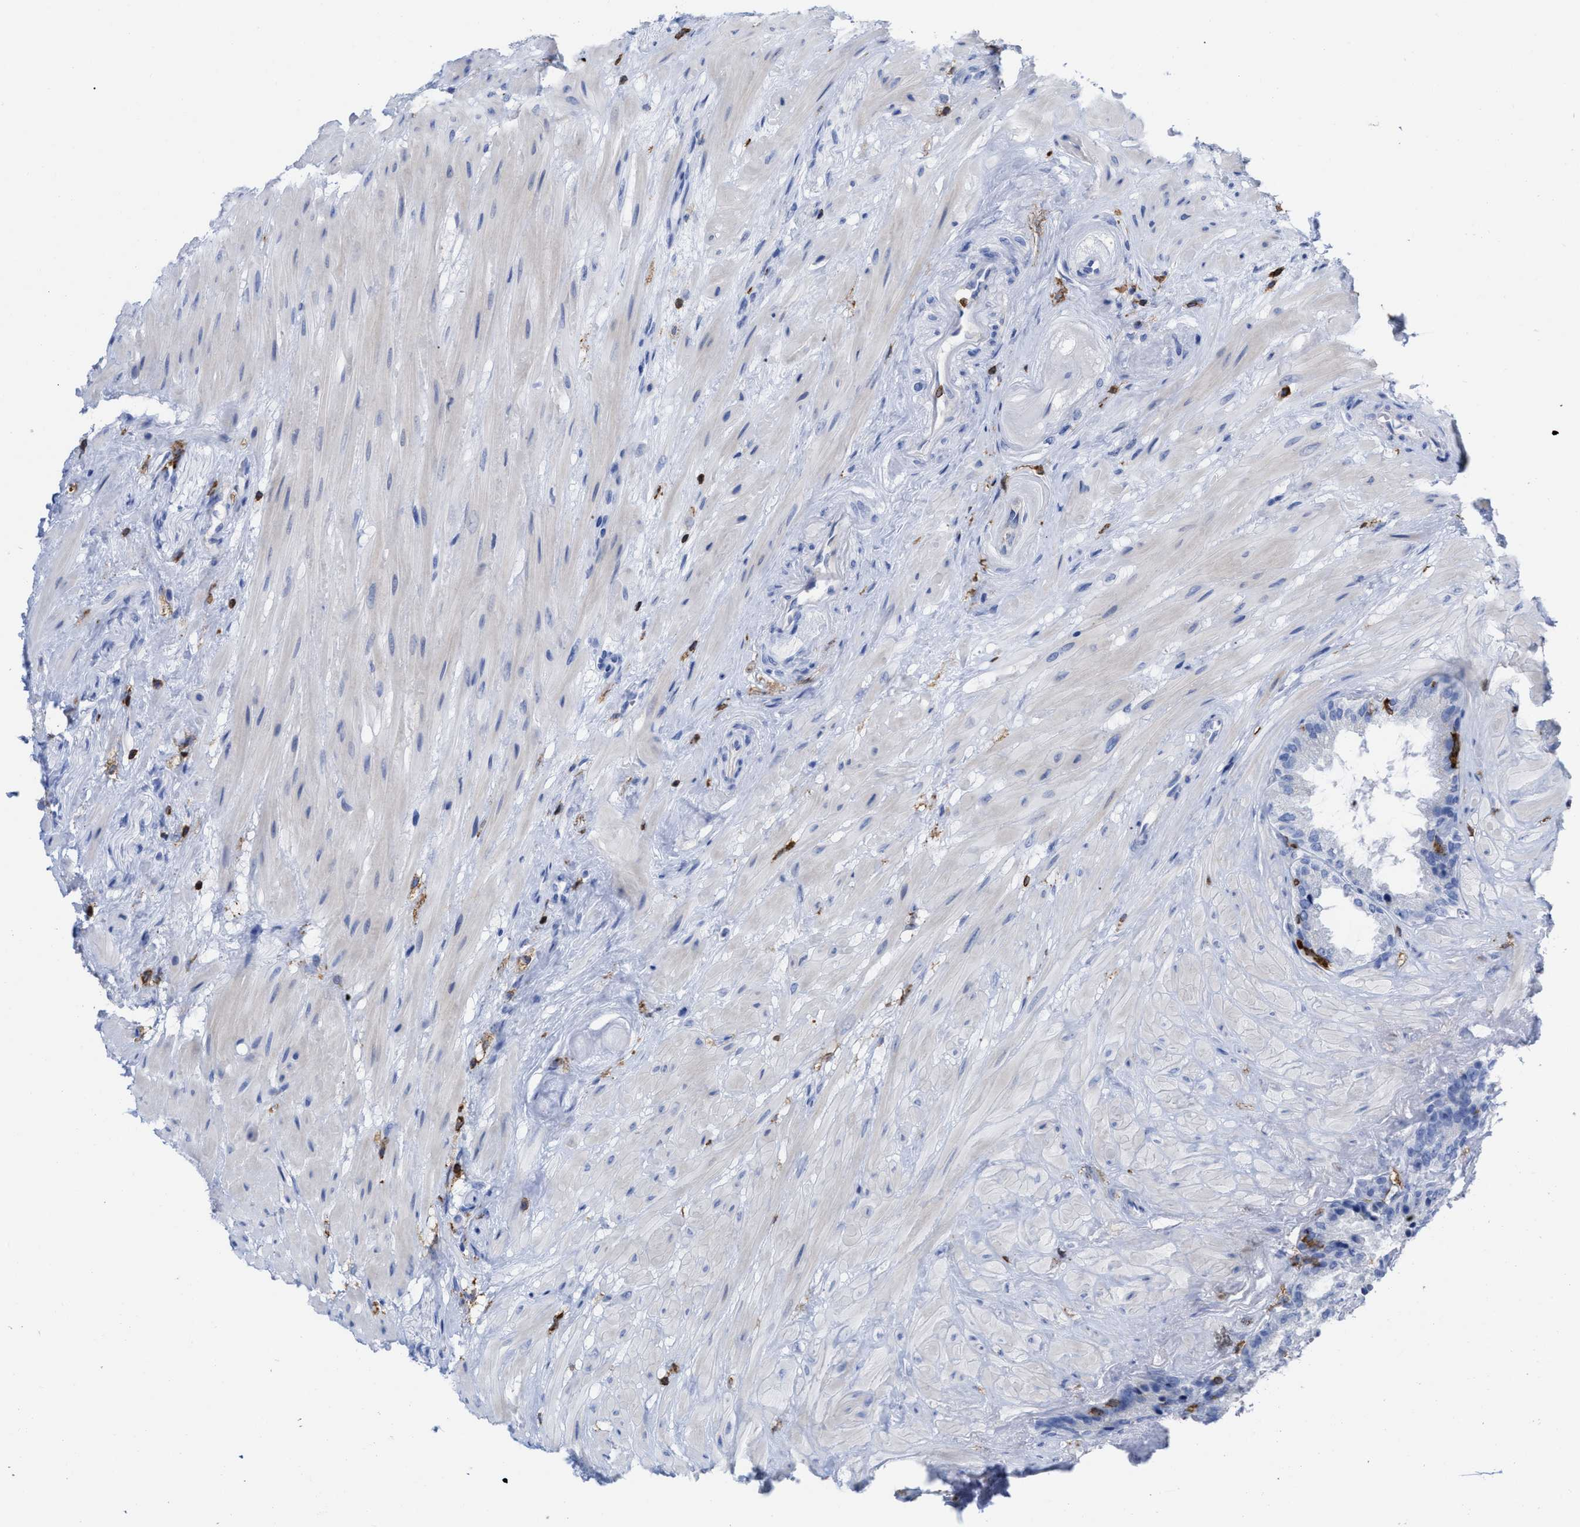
{"staining": {"intensity": "negative", "quantity": "none", "location": "none"}, "tissue": "seminal vesicle", "cell_type": "Glandular cells", "image_type": "normal", "snomed": [{"axis": "morphology", "description": "Normal tissue, NOS"}, {"axis": "topography", "description": "Seminal veicle"}], "caption": "The immunohistochemistry (IHC) micrograph has no significant positivity in glandular cells of seminal vesicle. Brightfield microscopy of IHC stained with DAB (brown) and hematoxylin (blue), captured at high magnification.", "gene": "HCLS1", "patient": {"sex": "male", "age": 46}}